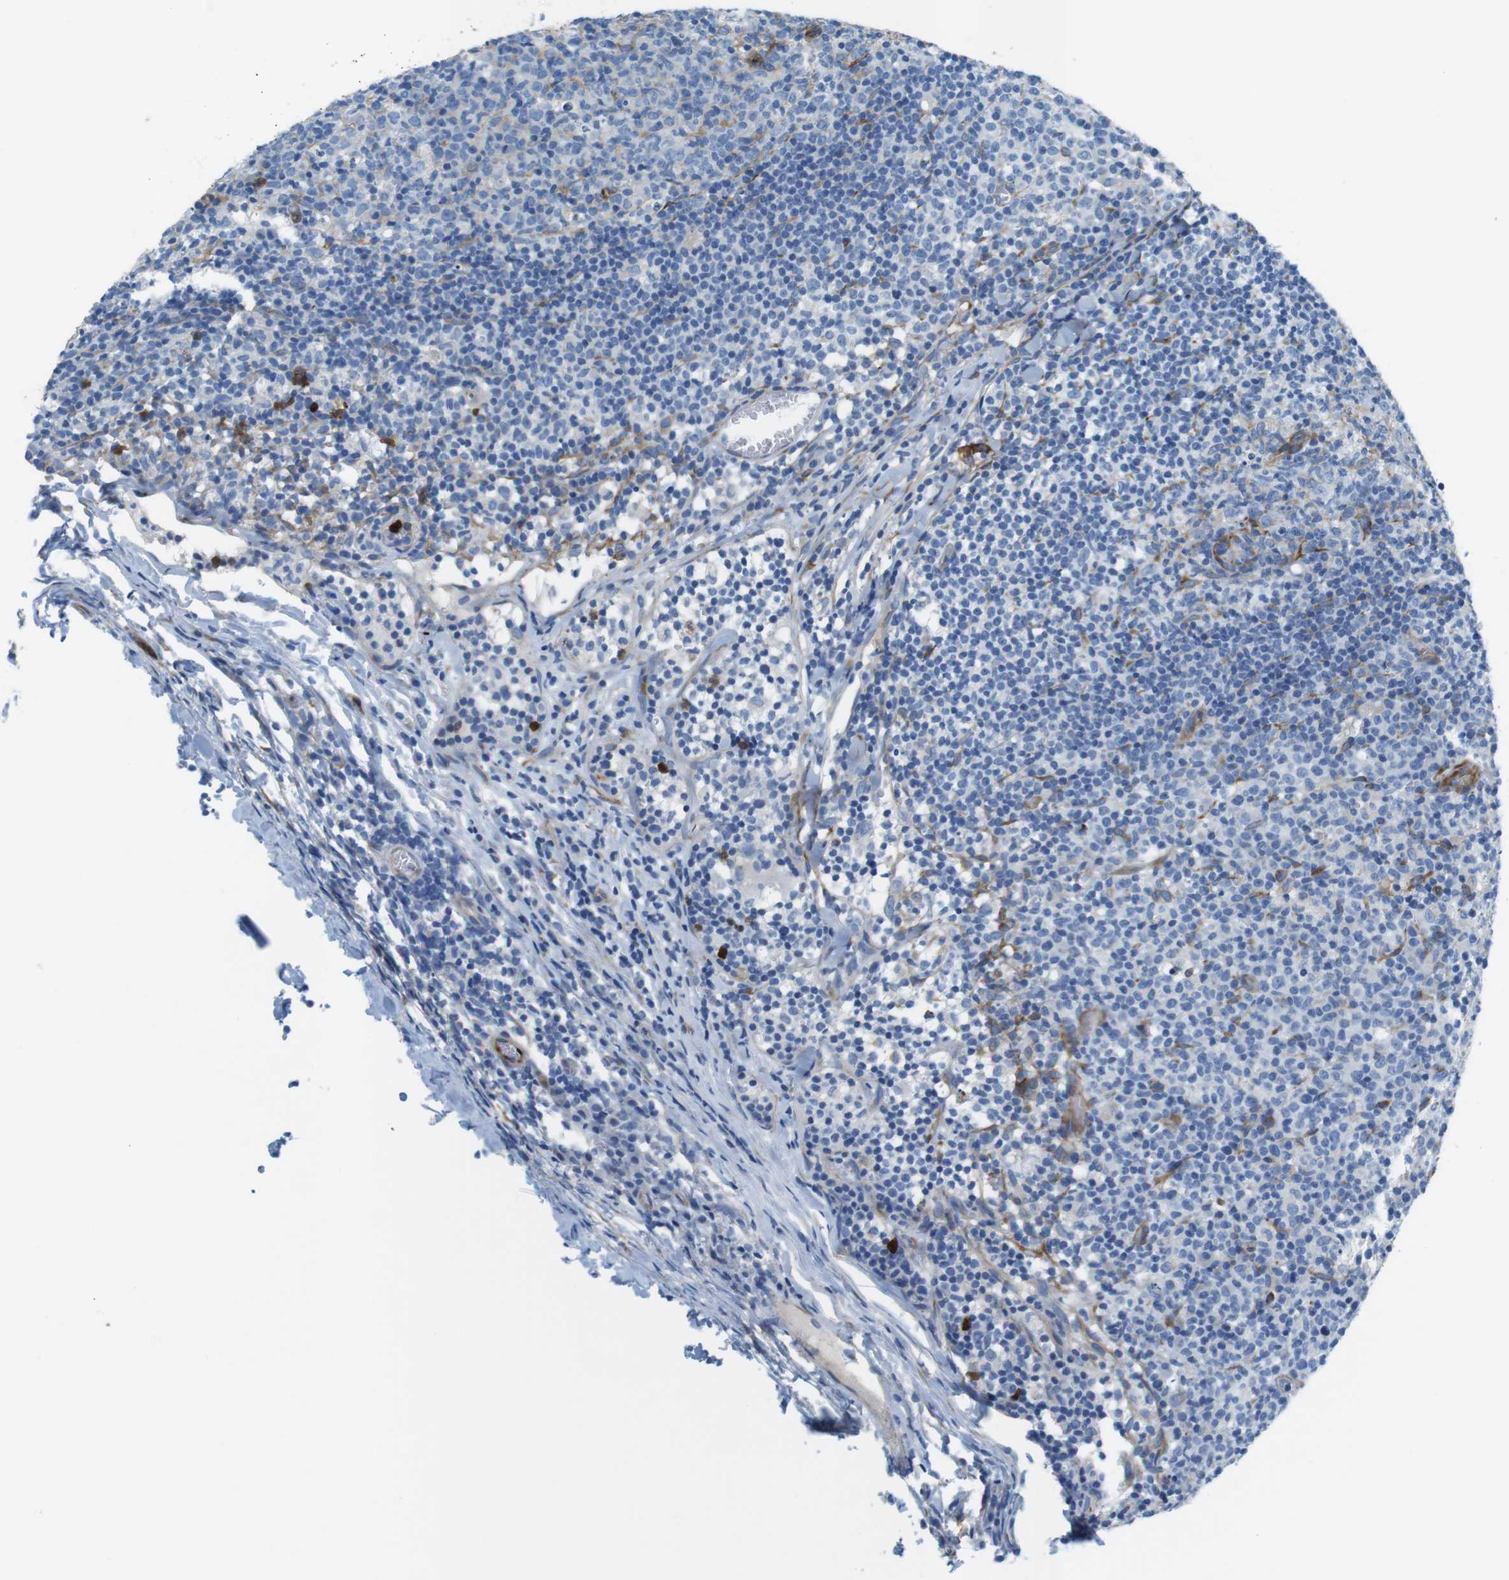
{"staining": {"intensity": "moderate", "quantity": "<25%", "location": "cytoplasmic/membranous"}, "tissue": "lymph node", "cell_type": "Germinal center cells", "image_type": "normal", "snomed": [{"axis": "morphology", "description": "Normal tissue, NOS"}, {"axis": "morphology", "description": "Inflammation, NOS"}, {"axis": "topography", "description": "Lymph node"}], "caption": "Moderate cytoplasmic/membranous protein expression is present in approximately <25% of germinal center cells in lymph node. Ihc stains the protein of interest in brown and the nuclei are stained blue.", "gene": "EMP2", "patient": {"sex": "male", "age": 55}}